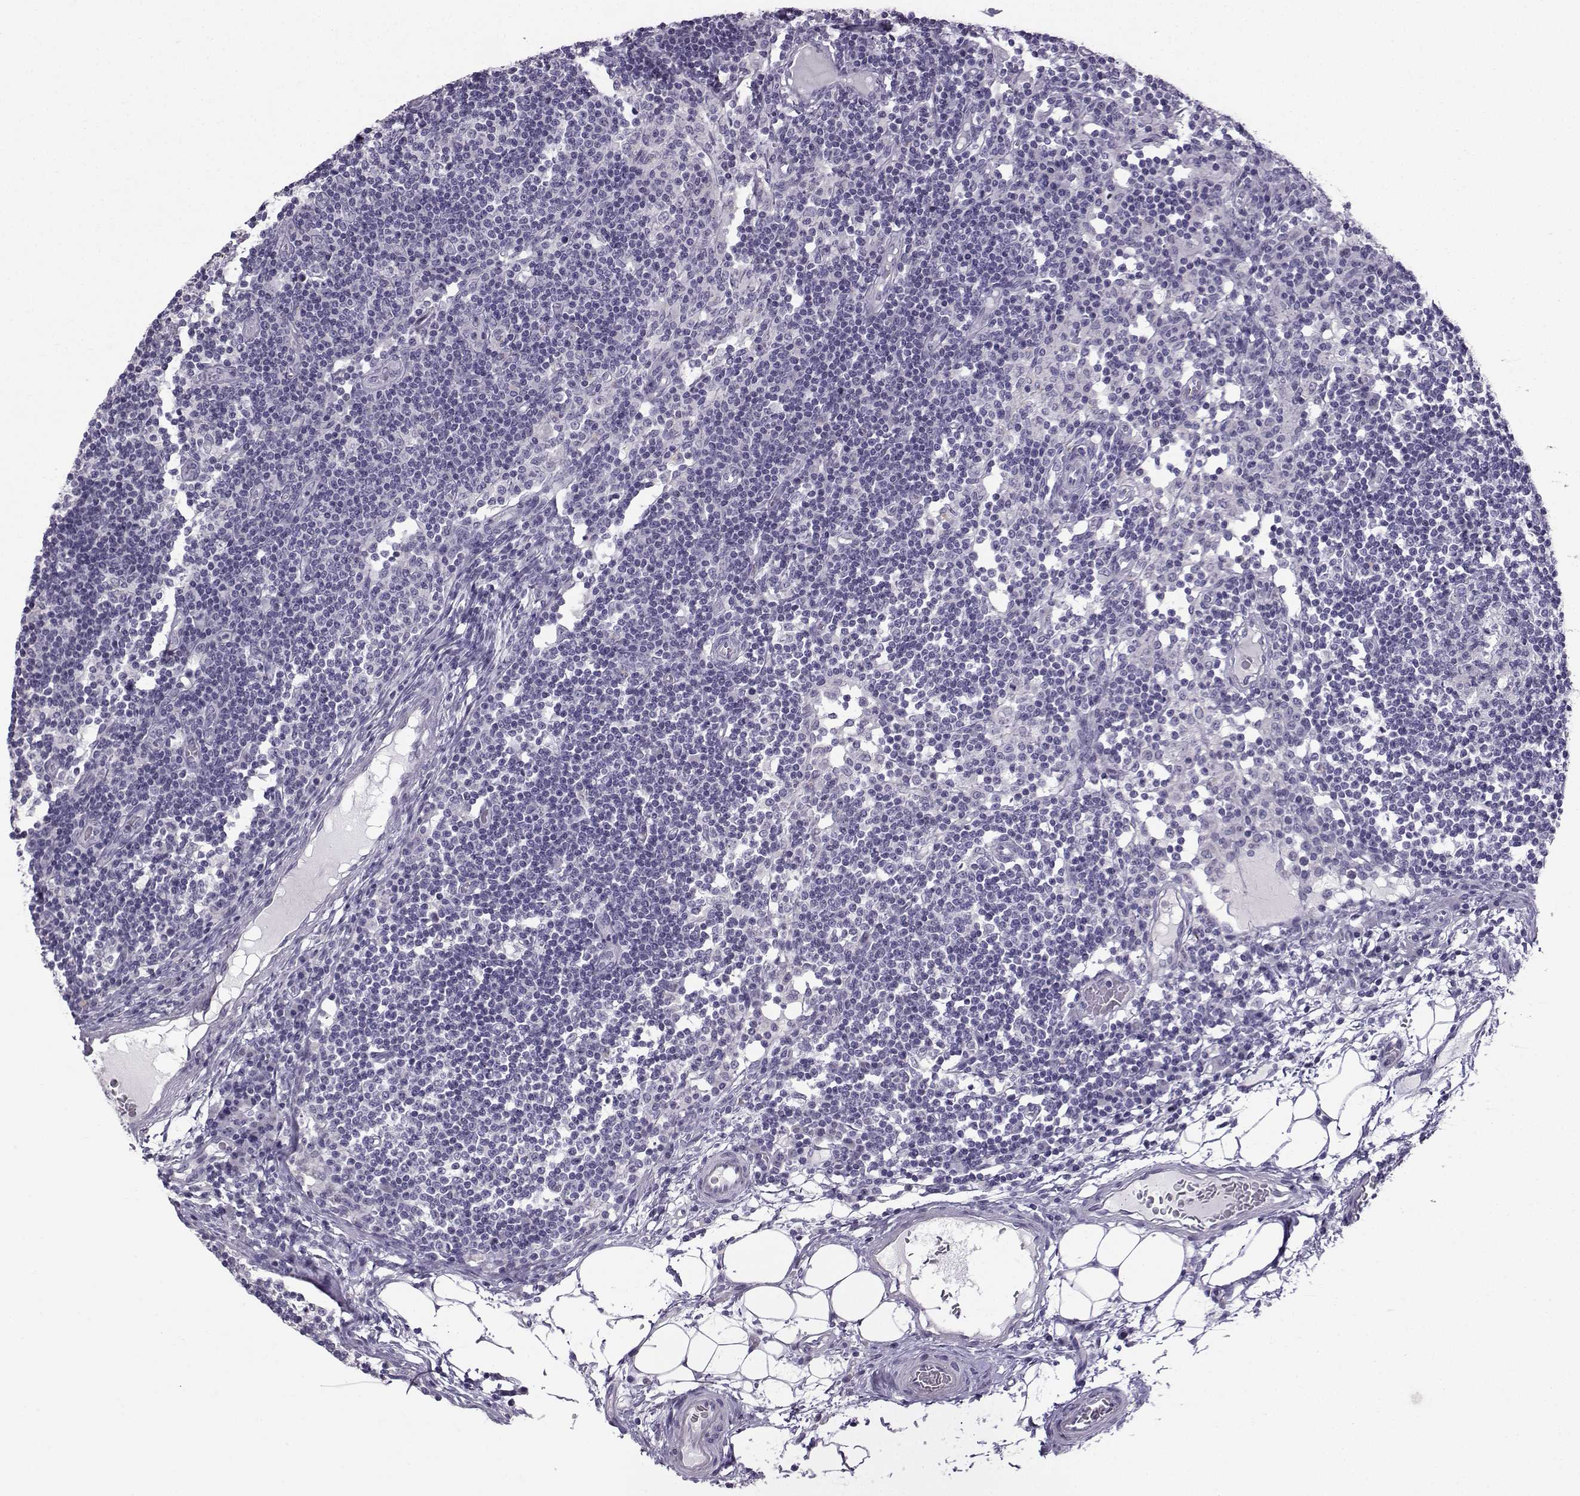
{"staining": {"intensity": "negative", "quantity": "none", "location": "none"}, "tissue": "lymph node", "cell_type": "Germinal center cells", "image_type": "normal", "snomed": [{"axis": "morphology", "description": "Normal tissue, NOS"}, {"axis": "topography", "description": "Lymph node"}], "caption": "IHC of unremarkable human lymph node reveals no staining in germinal center cells. (Brightfield microscopy of DAB IHC at high magnification).", "gene": "ZBTB8B", "patient": {"sex": "female", "age": 72}}